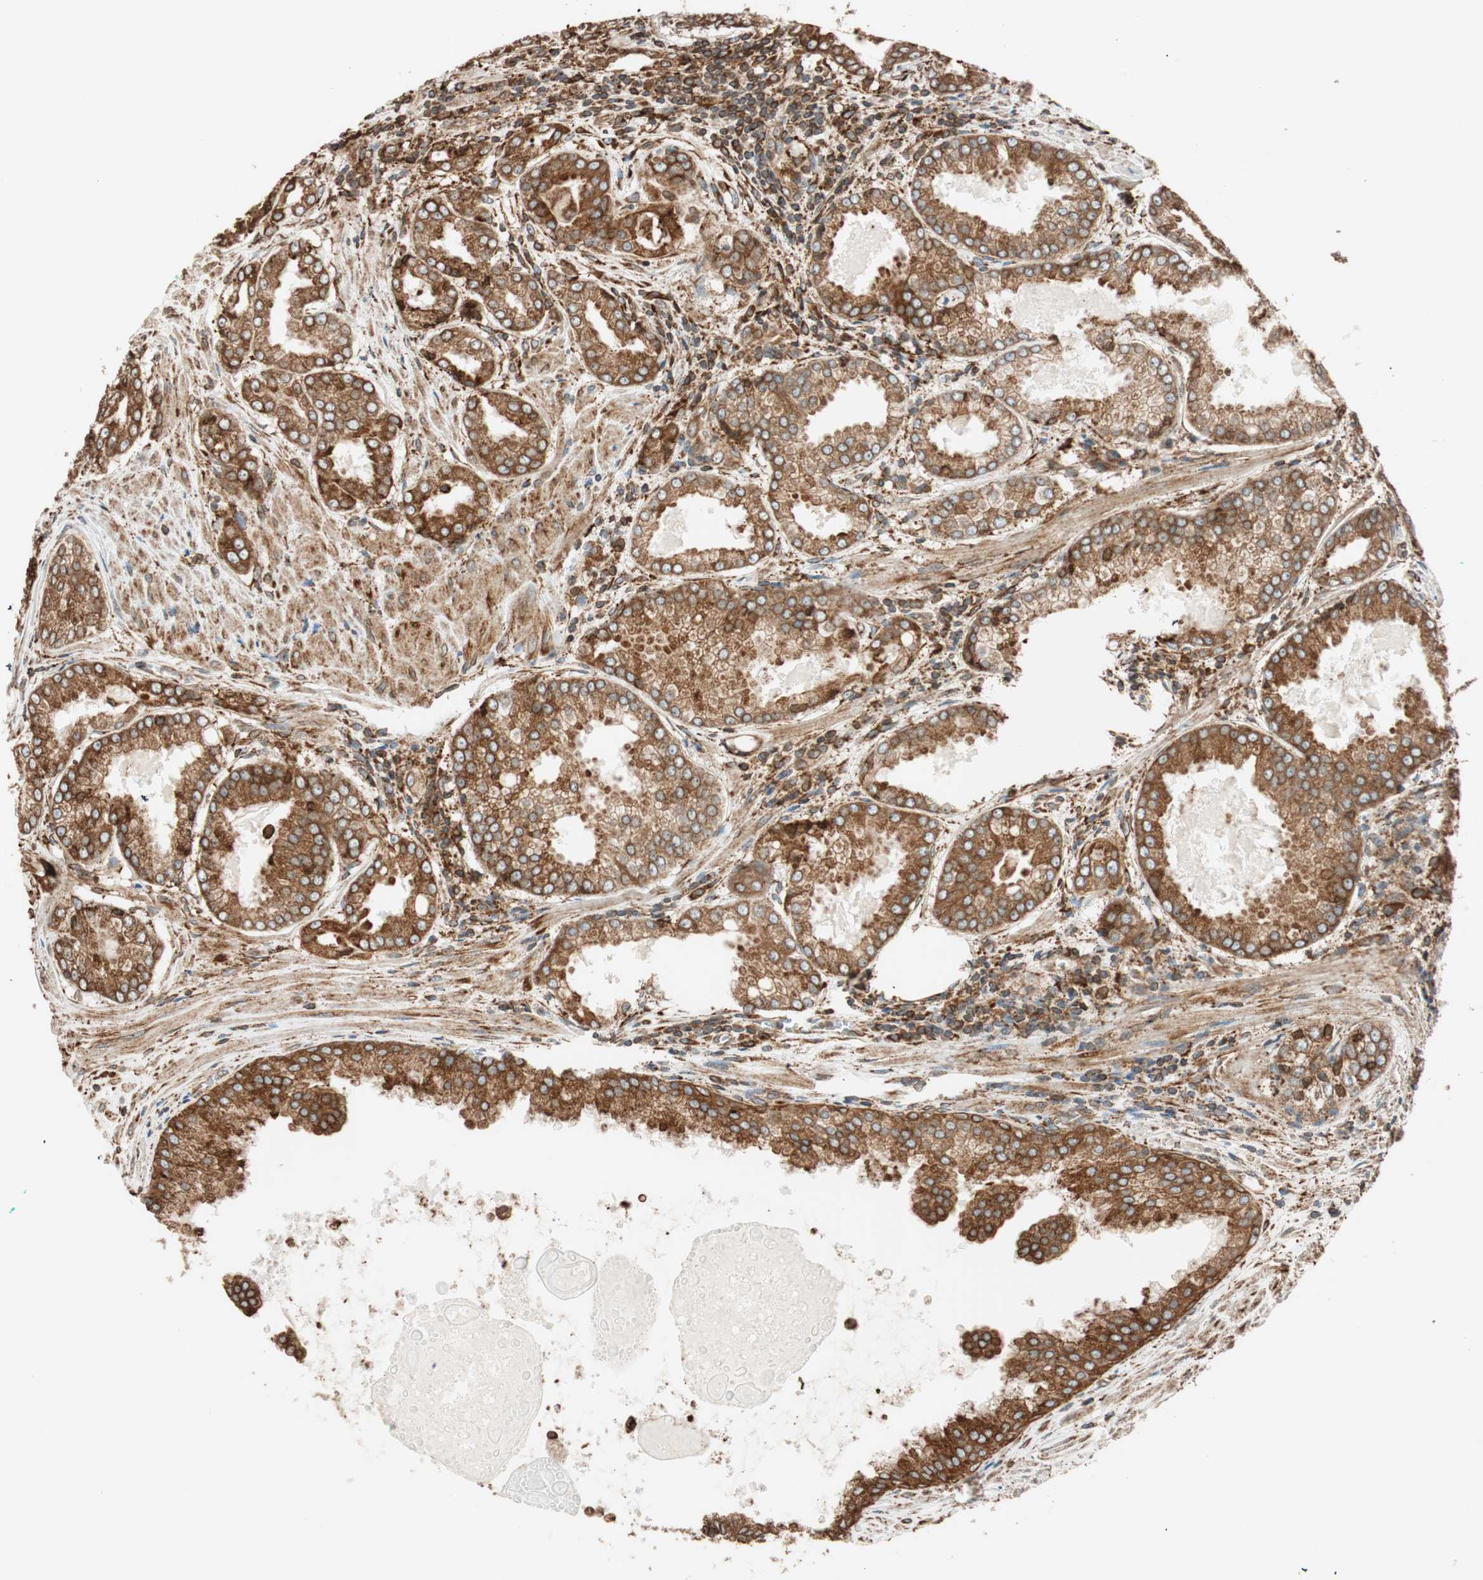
{"staining": {"intensity": "strong", "quantity": ">75%", "location": "cytoplasmic/membranous"}, "tissue": "prostate cancer", "cell_type": "Tumor cells", "image_type": "cancer", "snomed": [{"axis": "morphology", "description": "Adenocarcinoma, Low grade"}, {"axis": "topography", "description": "Prostate"}], "caption": "Immunohistochemistry (DAB) staining of human prostate low-grade adenocarcinoma reveals strong cytoplasmic/membranous protein positivity in approximately >75% of tumor cells. (DAB = brown stain, brightfield microscopy at high magnification).", "gene": "PRKCSH", "patient": {"sex": "male", "age": 64}}